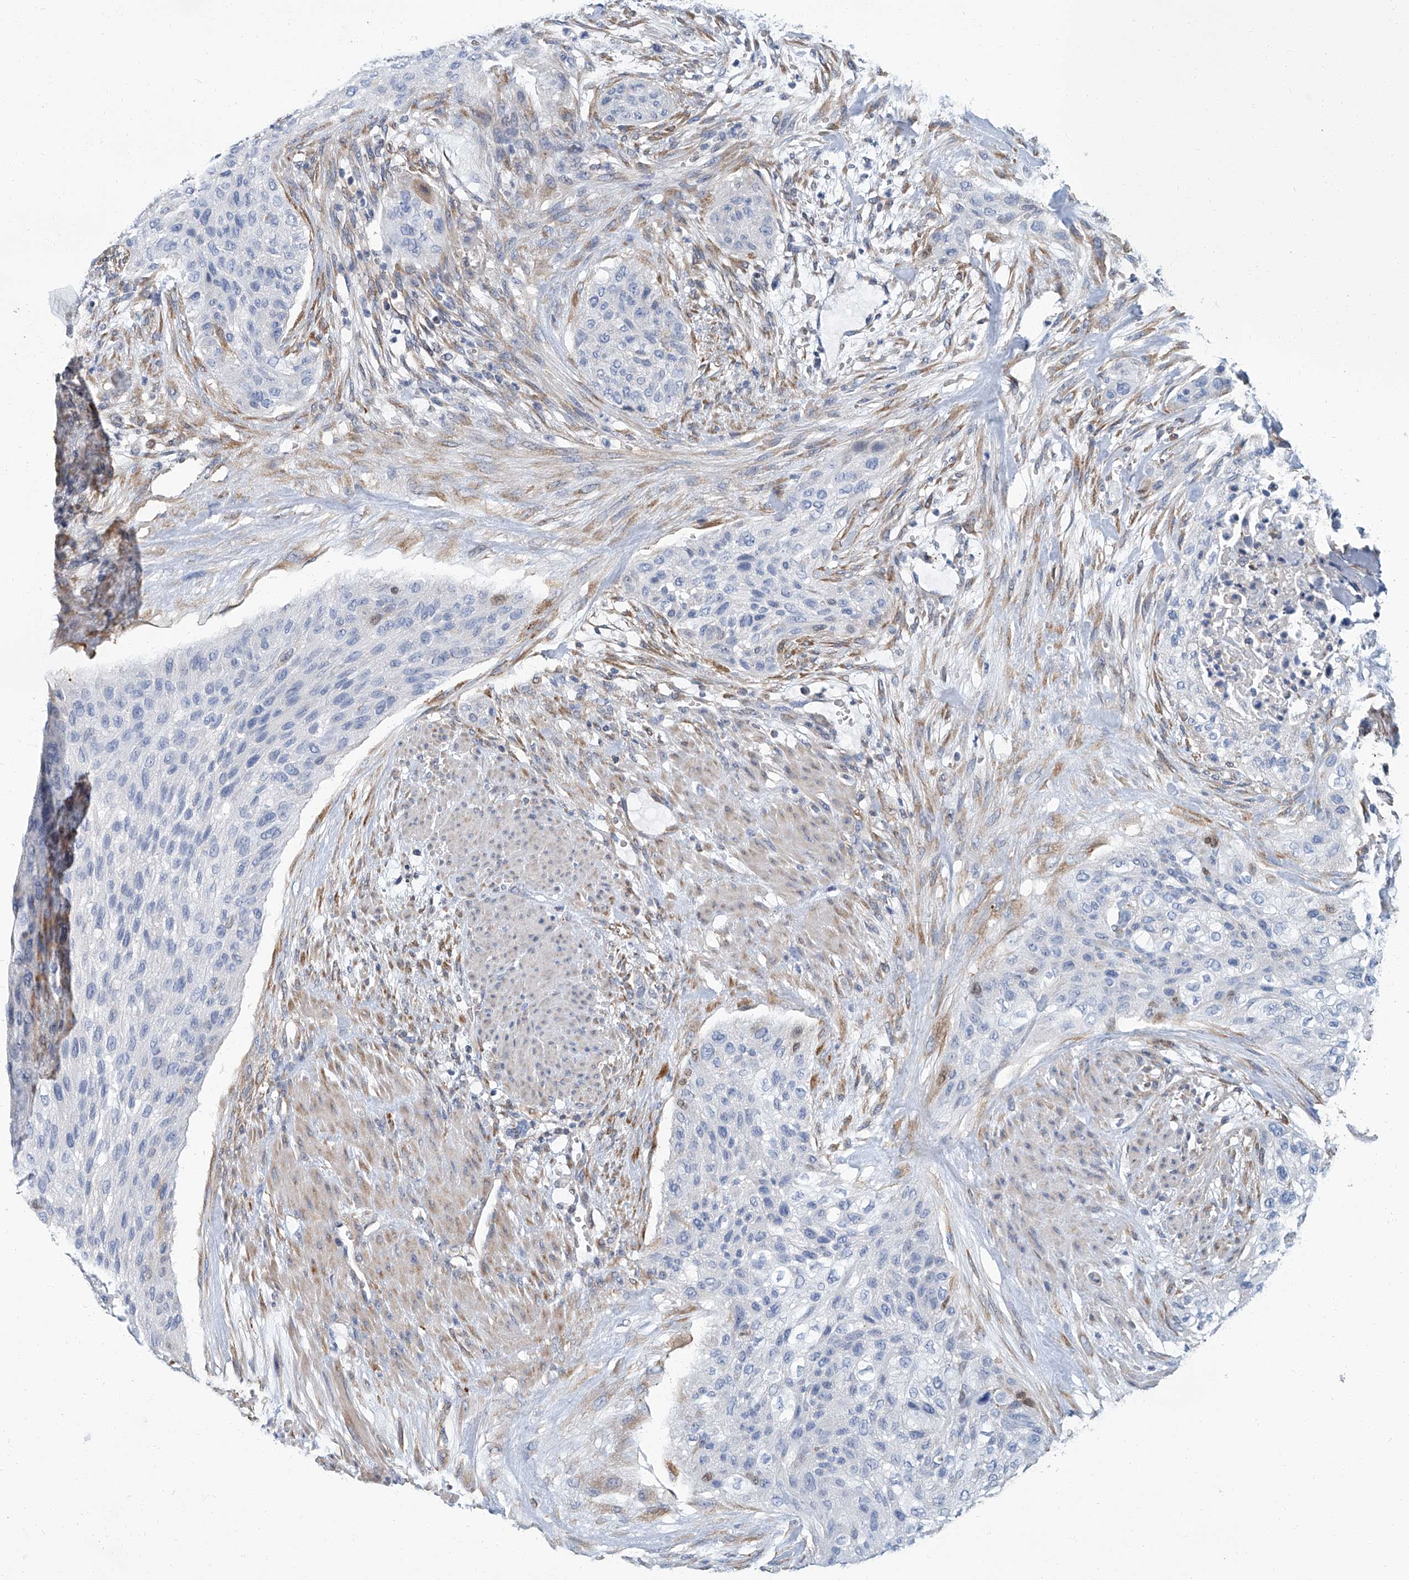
{"staining": {"intensity": "negative", "quantity": "none", "location": "none"}, "tissue": "urothelial cancer", "cell_type": "Tumor cells", "image_type": "cancer", "snomed": [{"axis": "morphology", "description": "Urothelial carcinoma, High grade"}, {"axis": "topography", "description": "Urinary bladder"}], "caption": "Tumor cells are negative for protein expression in human urothelial cancer.", "gene": "PSMB10", "patient": {"sex": "male", "age": 35}}